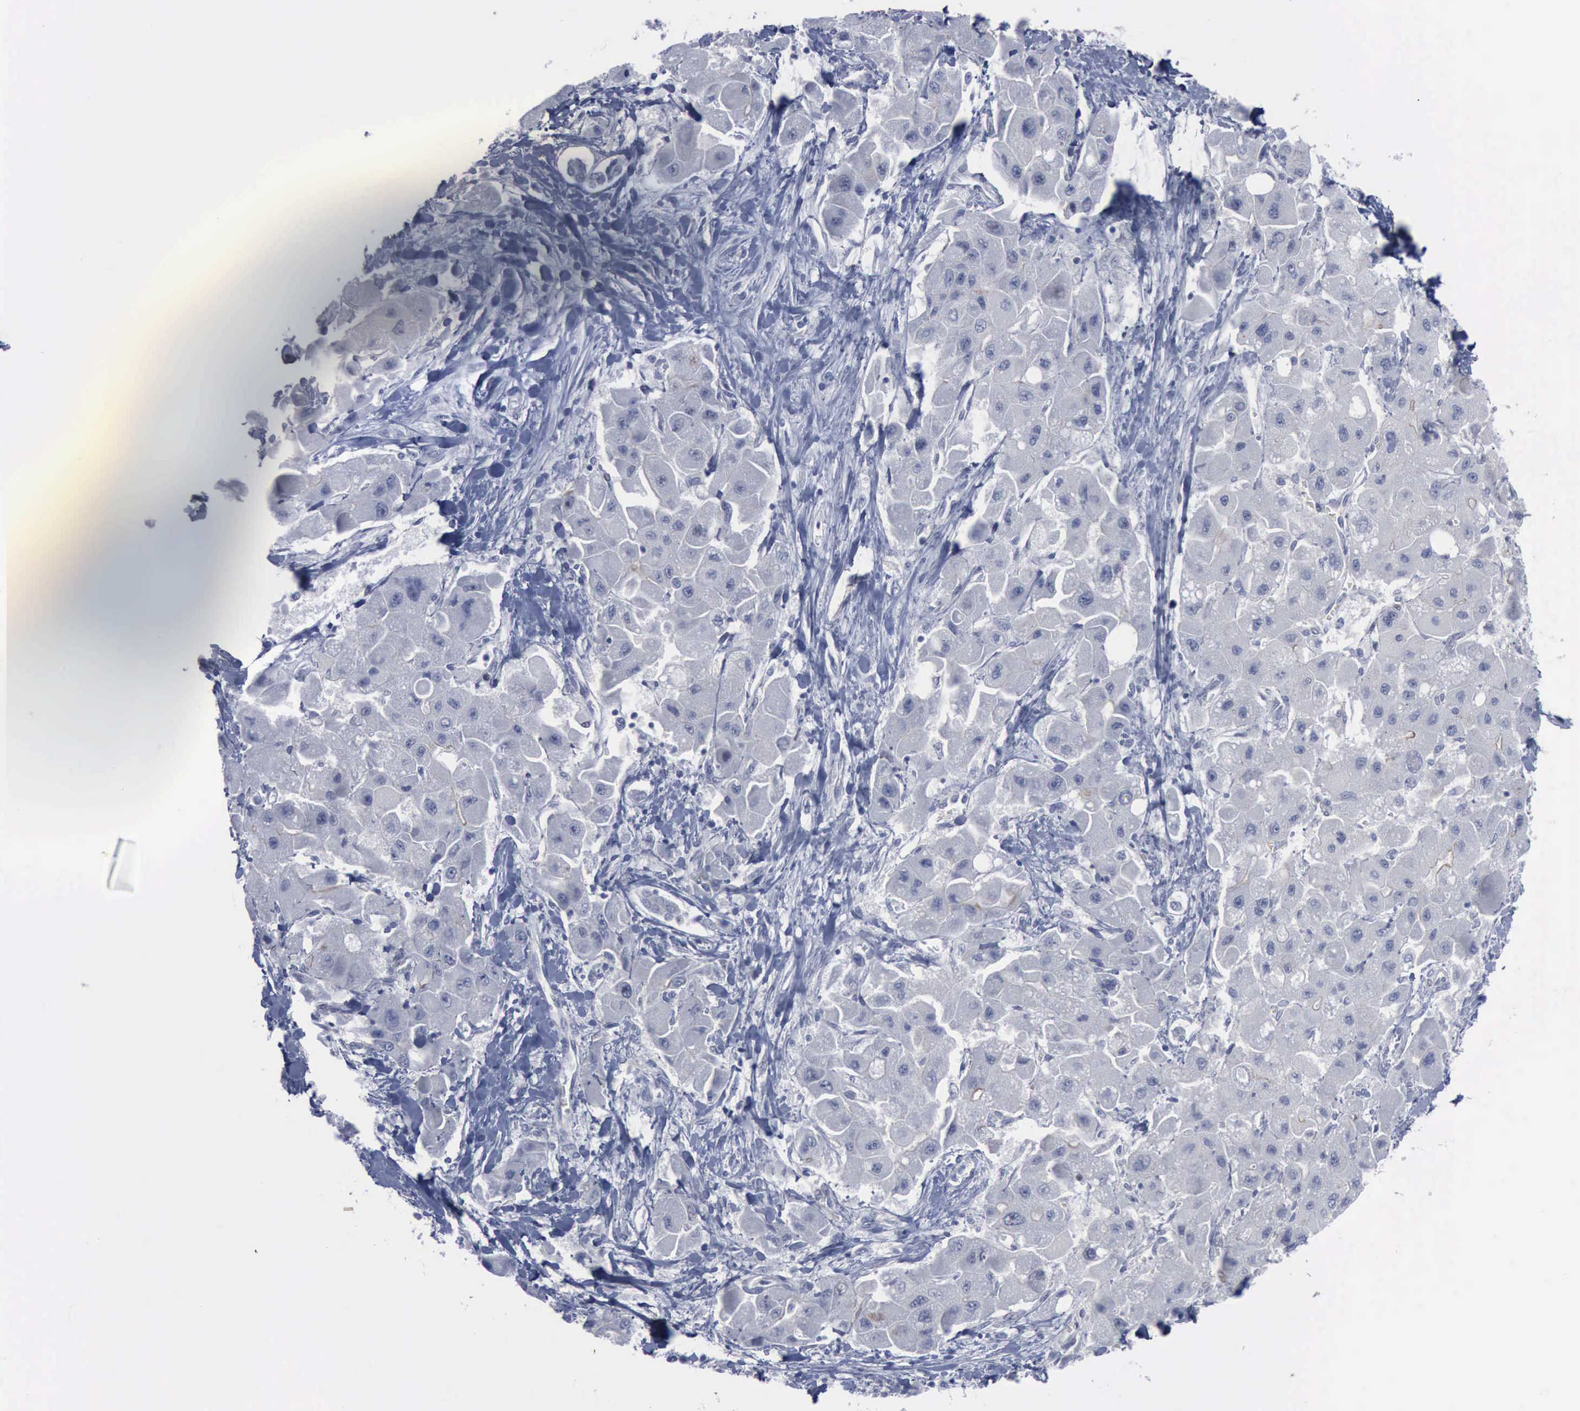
{"staining": {"intensity": "moderate", "quantity": "<25%", "location": "cytoplasmic/membranous"}, "tissue": "liver cancer", "cell_type": "Tumor cells", "image_type": "cancer", "snomed": [{"axis": "morphology", "description": "Carcinoma, Hepatocellular, NOS"}, {"axis": "topography", "description": "Liver"}], "caption": "Immunohistochemistry (IHC) histopathology image of liver cancer stained for a protein (brown), which reveals low levels of moderate cytoplasmic/membranous expression in about <25% of tumor cells.", "gene": "MCM5", "patient": {"sex": "male", "age": 24}}